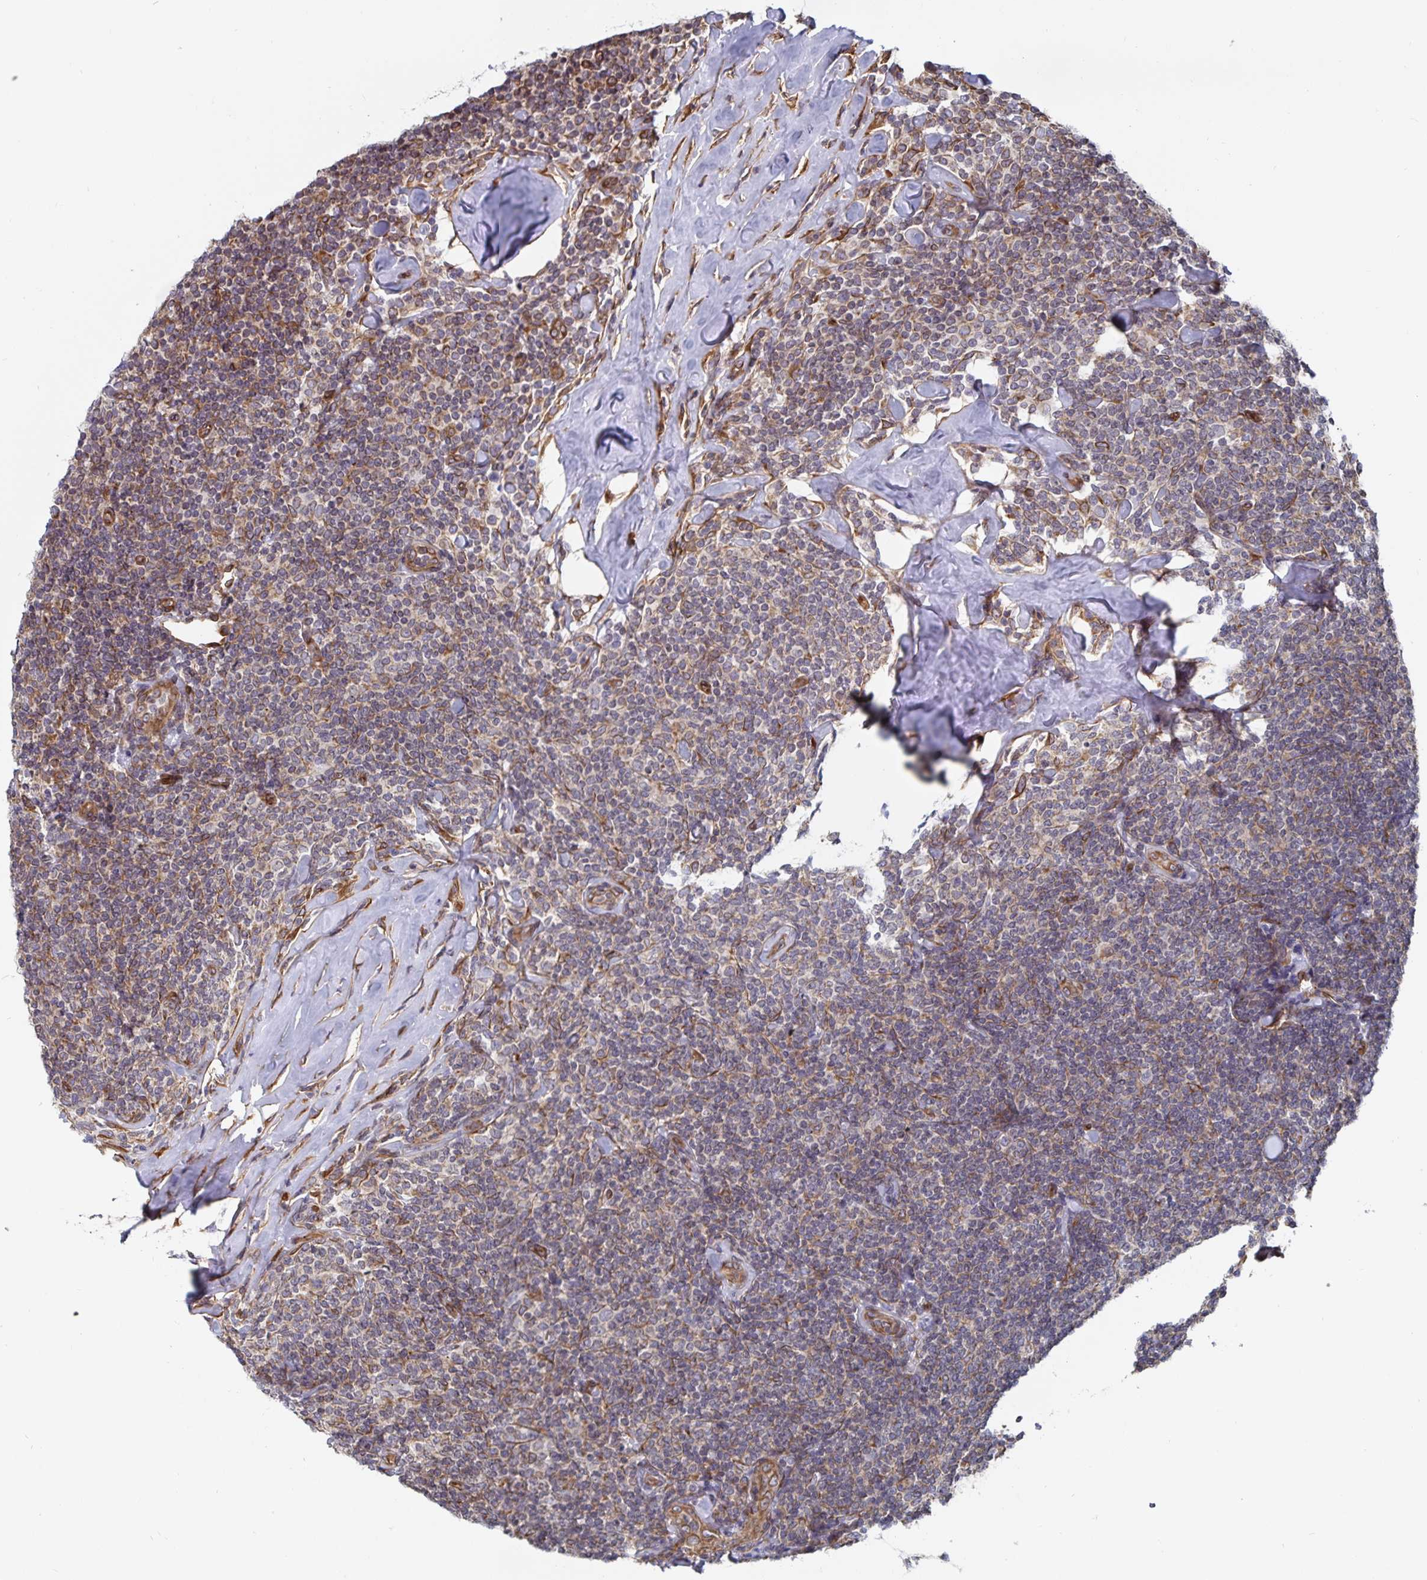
{"staining": {"intensity": "weak", "quantity": ">75%", "location": "cytoplasmic/membranous"}, "tissue": "lymphoma", "cell_type": "Tumor cells", "image_type": "cancer", "snomed": [{"axis": "morphology", "description": "Malignant lymphoma, non-Hodgkin's type, Low grade"}, {"axis": "topography", "description": "Lymph node"}], "caption": "Brown immunohistochemical staining in malignant lymphoma, non-Hodgkin's type (low-grade) reveals weak cytoplasmic/membranous positivity in about >75% of tumor cells.", "gene": "BCAP29", "patient": {"sex": "female", "age": 56}}